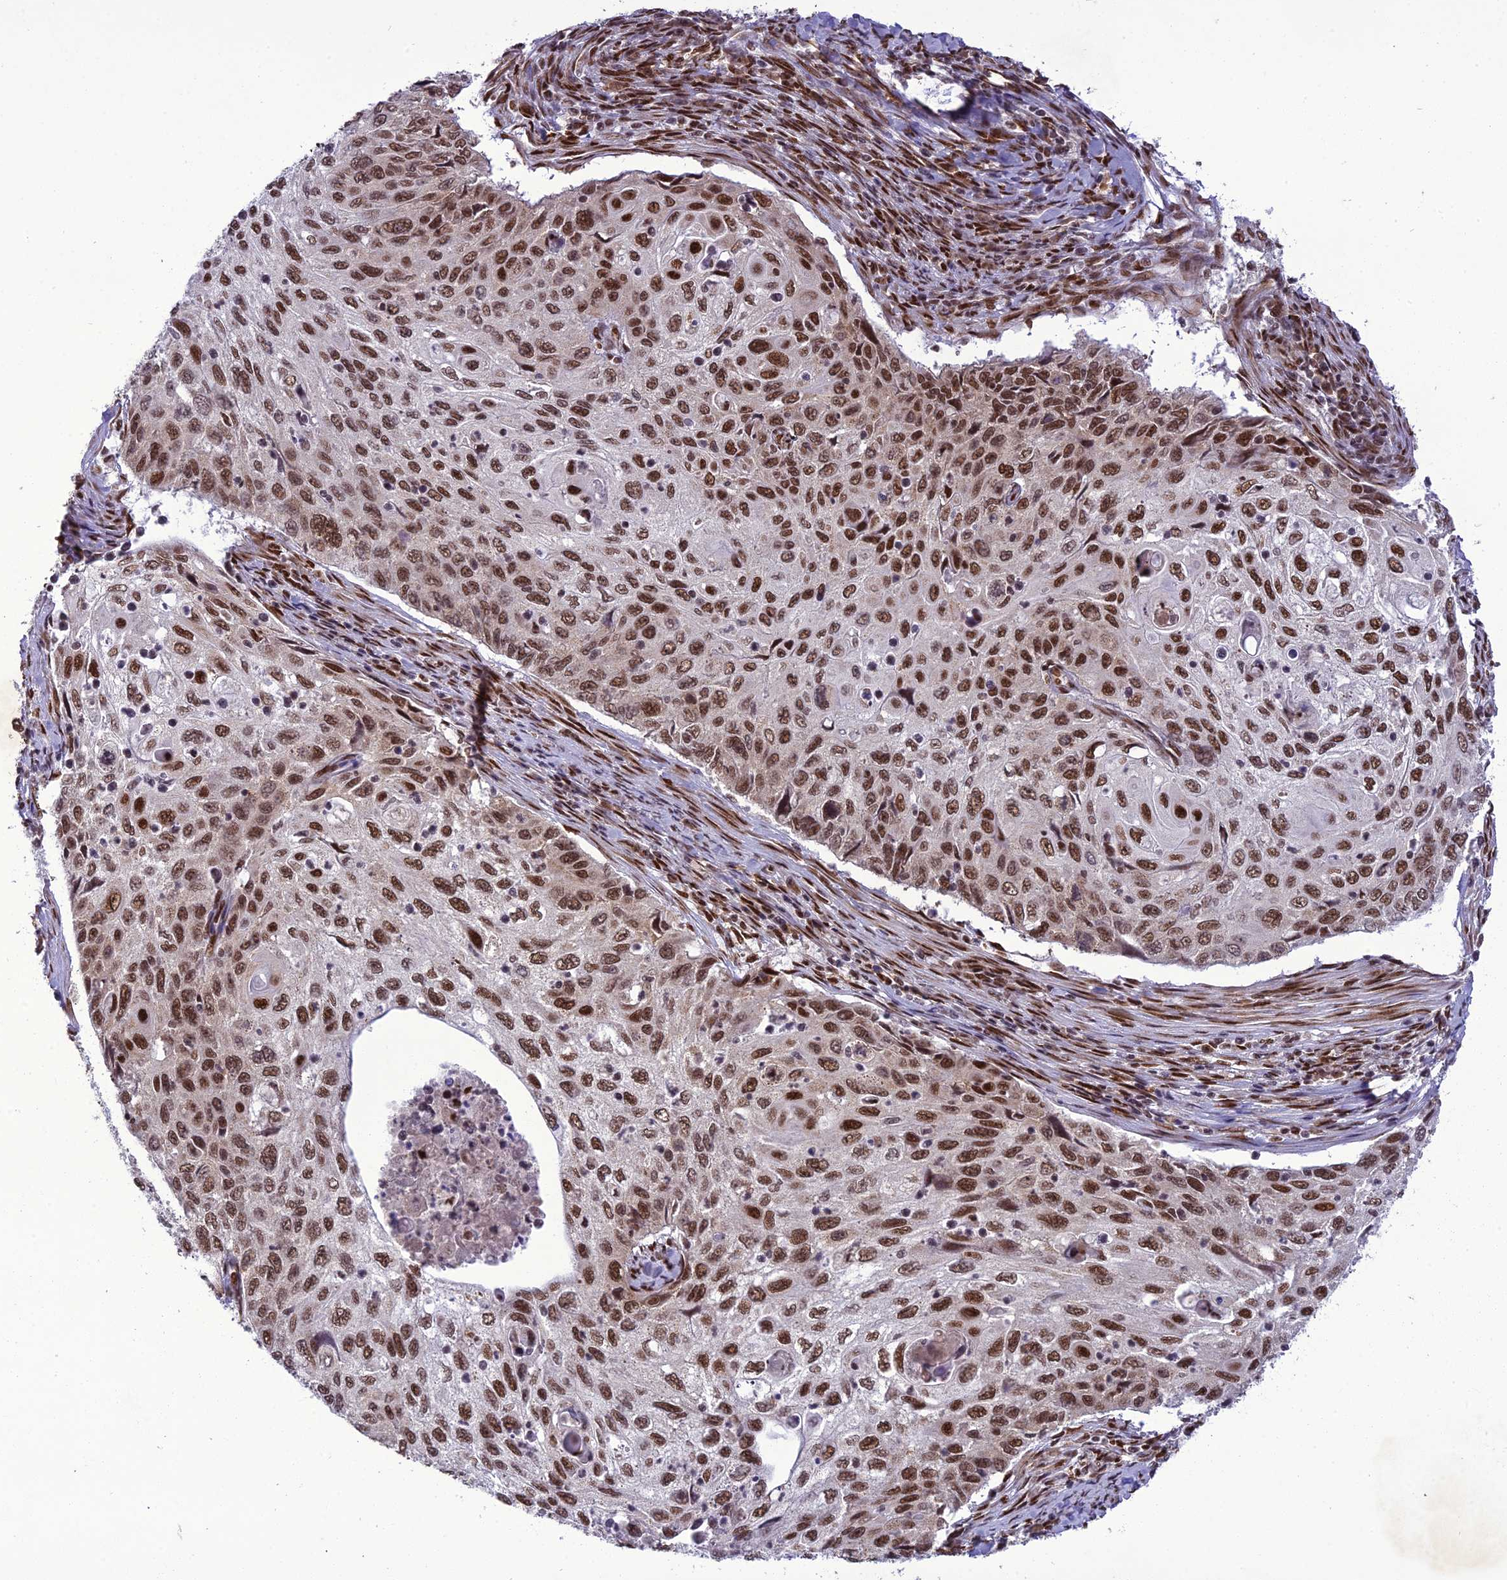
{"staining": {"intensity": "strong", "quantity": ">75%", "location": "nuclear"}, "tissue": "cervical cancer", "cell_type": "Tumor cells", "image_type": "cancer", "snomed": [{"axis": "morphology", "description": "Squamous cell carcinoma, NOS"}, {"axis": "topography", "description": "Cervix"}], "caption": "DAB (3,3'-diaminobenzidine) immunohistochemical staining of cervical cancer (squamous cell carcinoma) reveals strong nuclear protein positivity in about >75% of tumor cells. Using DAB (brown) and hematoxylin (blue) stains, captured at high magnification using brightfield microscopy.", "gene": "DDX1", "patient": {"sex": "female", "age": 70}}